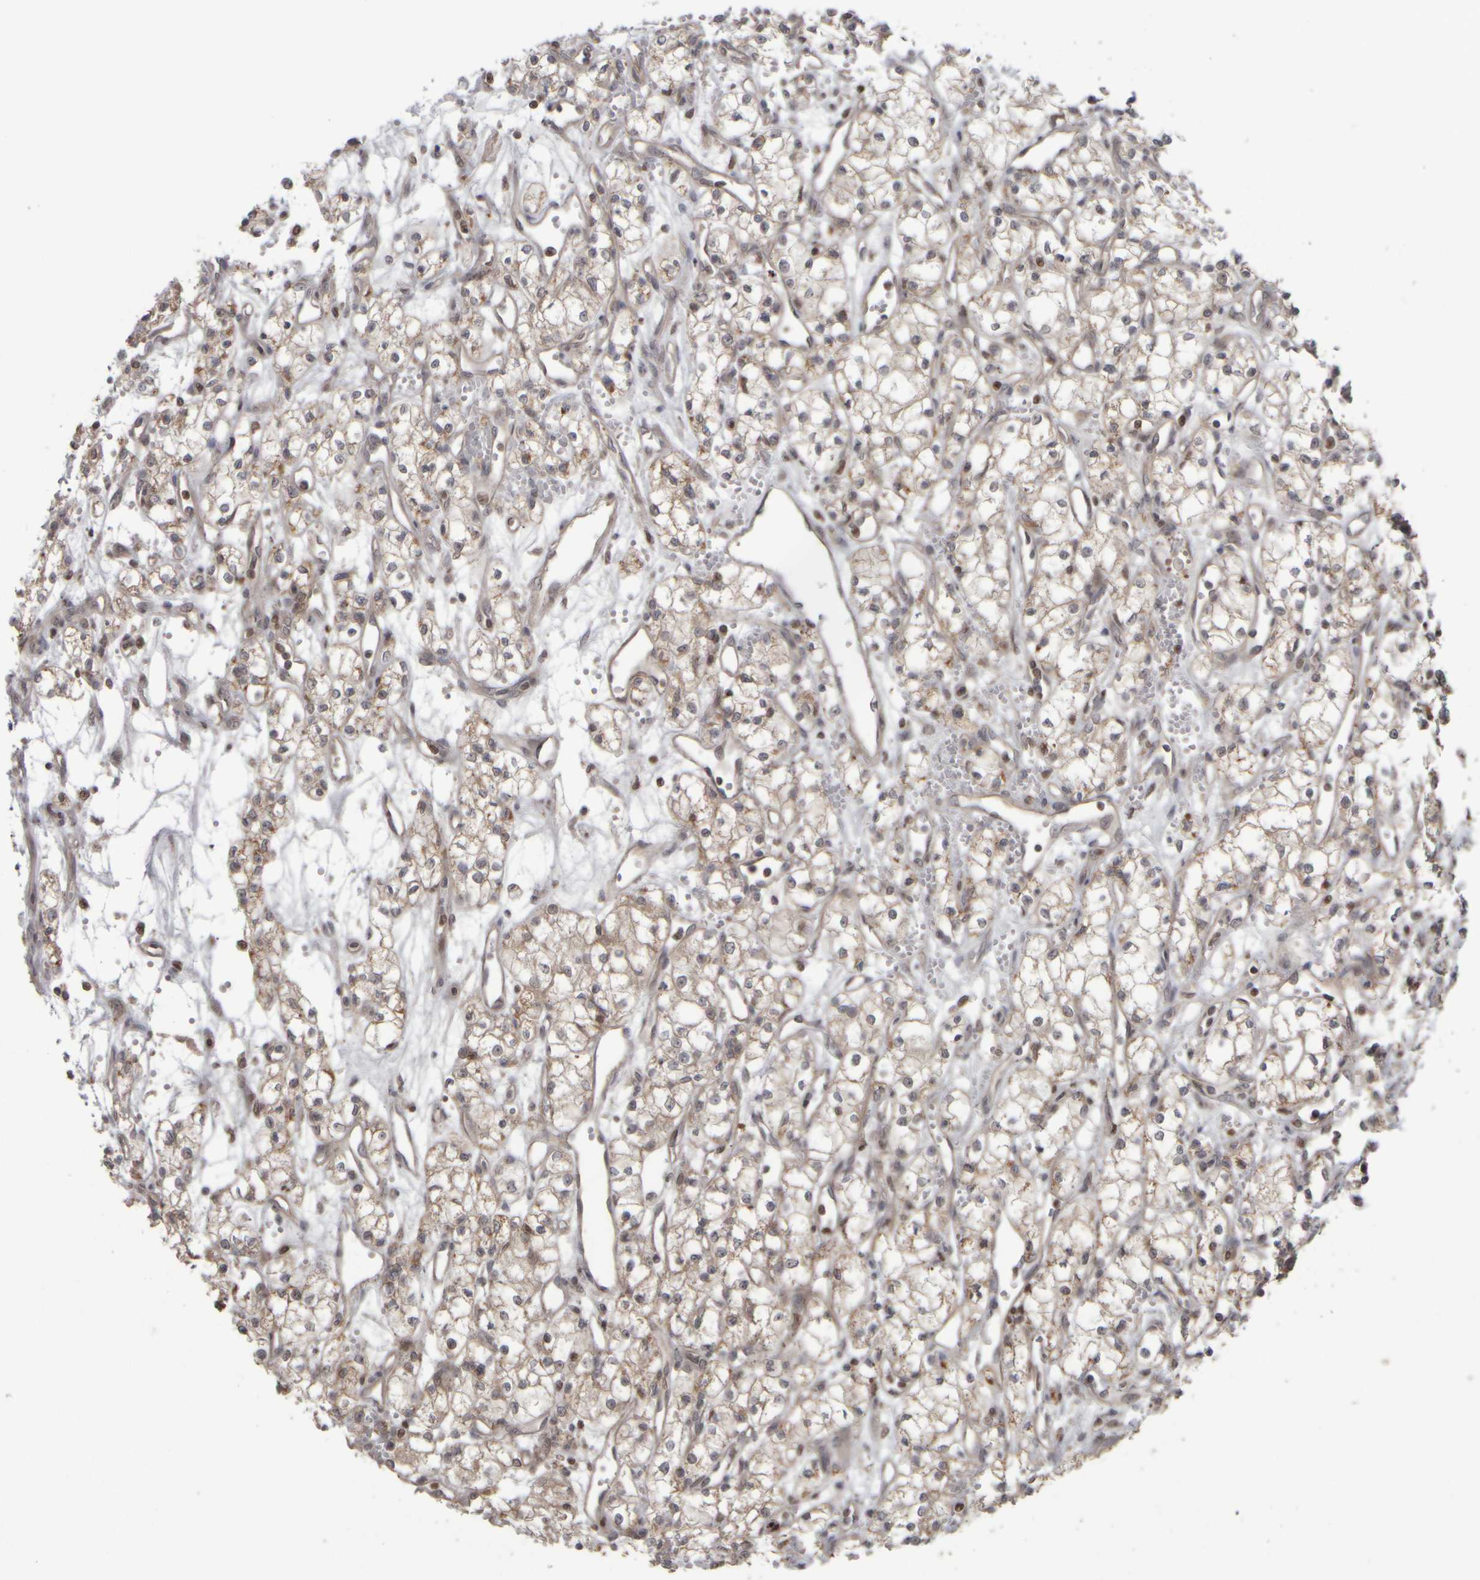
{"staining": {"intensity": "weak", "quantity": ">75%", "location": "cytoplasmic/membranous"}, "tissue": "renal cancer", "cell_type": "Tumor cells", "image_type": "cancer", "snomed": [{"axis": "morphology", "description": "Adenocarcinoma, NOS"}, {"axis": "topography", "description": "Kidney"}], "caption": "Immunohistochemistry (IHC) image of renal cancer (adenocarcinoma) stained for a protein (brown), which displays low levels of weak cytoplasmic/membranous expression in about >75% of tumor cells.", "gene": "CWC27", "patient": {"sex": "male", "age": 59}}